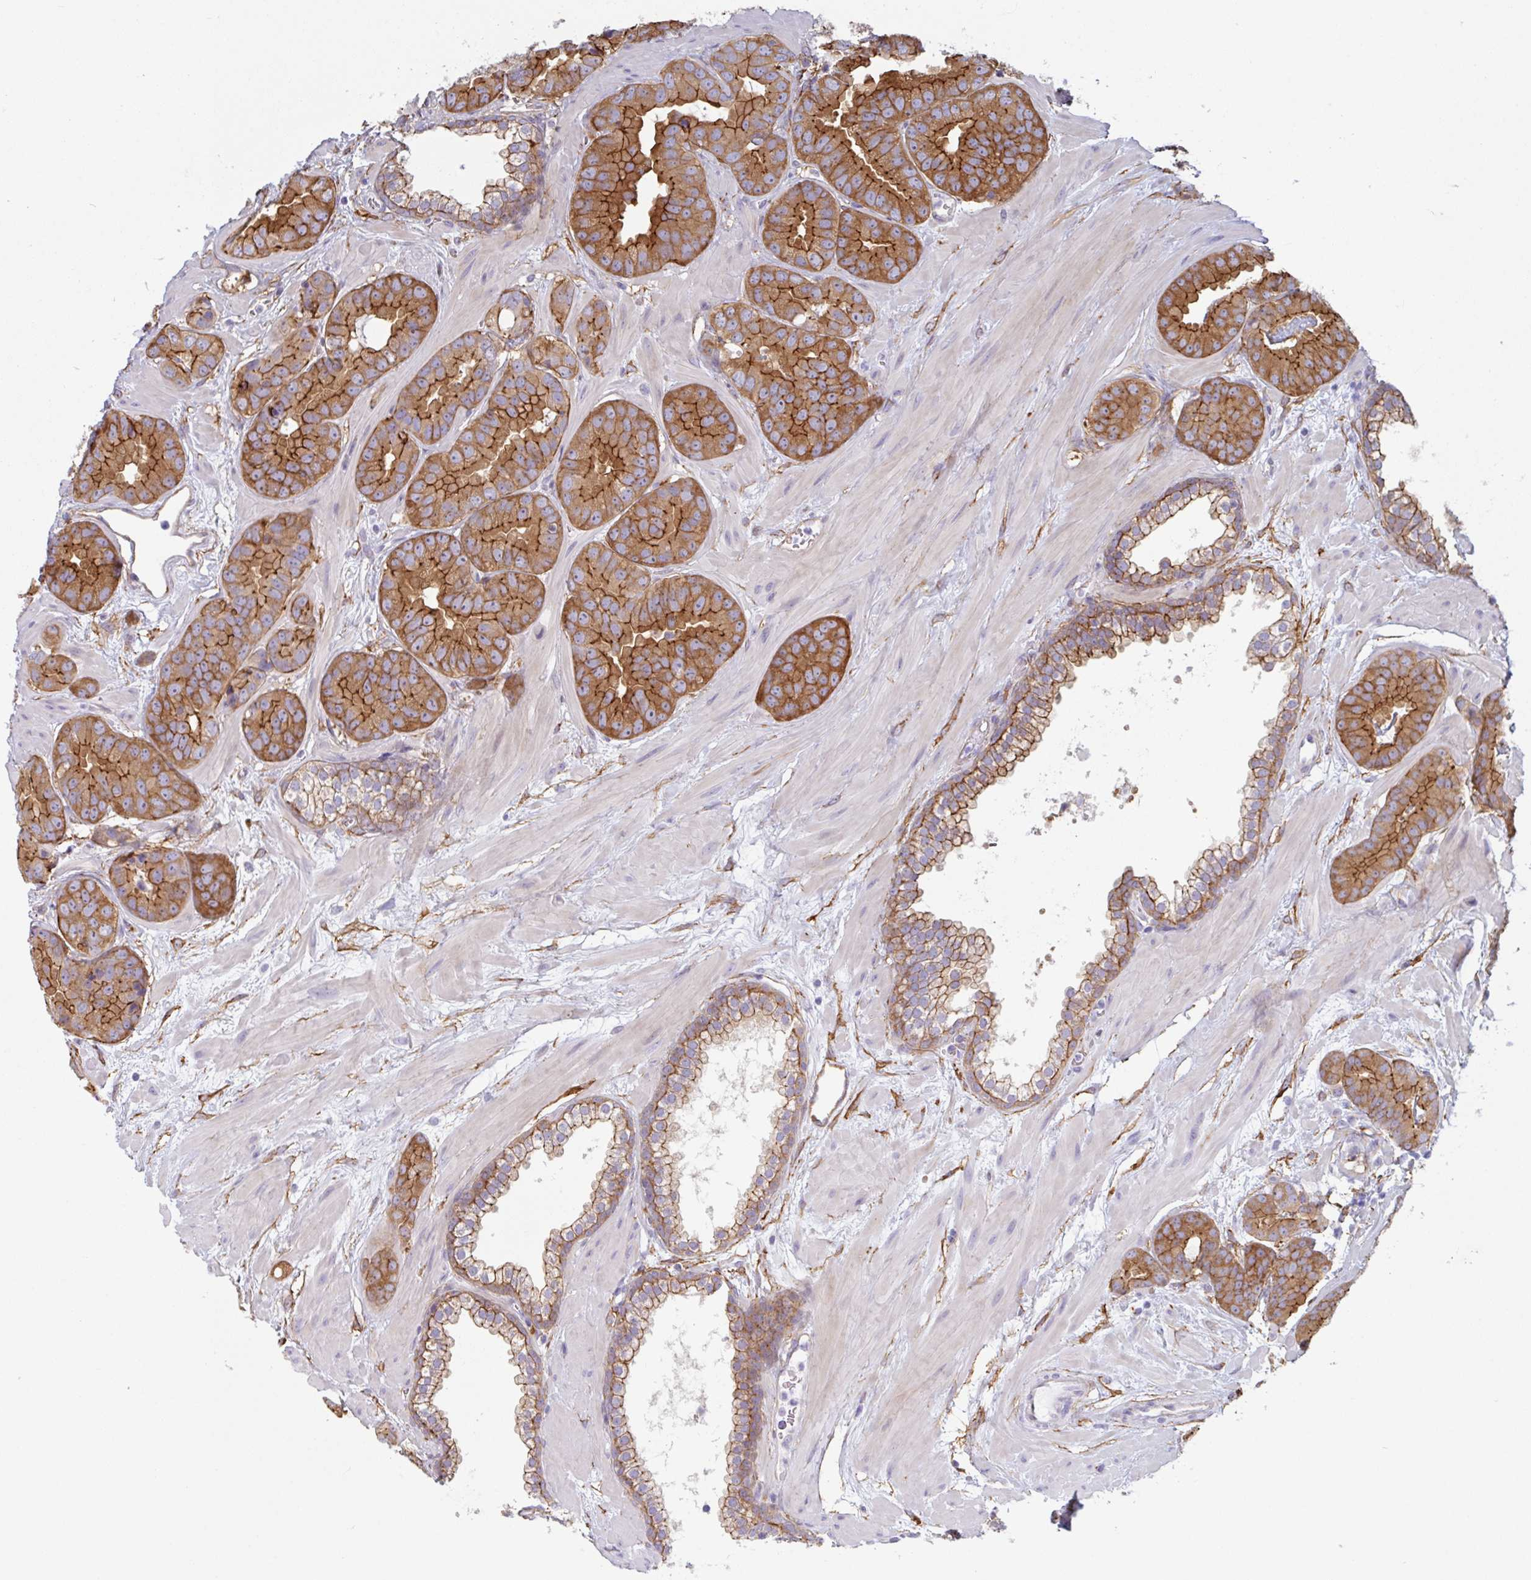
{"staining": {"intensity": "moderate", "quantity": ">75%", "location": "cytoplasmic/membranous"}, "tissue": "prostate cancer", "cell_type": "Tumor cells", "image_type": "cancer", "snomed": [{"axis": "morphology", "description": "Adenocarcinoma, Low grade"}, {"axis": "topography", "description": "Prostate"}], "caption": "Prostate cancer (low-grade adenocarcinoma) stained with a protein marker demonstrates moderate staining in tumor cells.", "gene": "MYH10", "patient": {"sex": "male", "age": 62}}